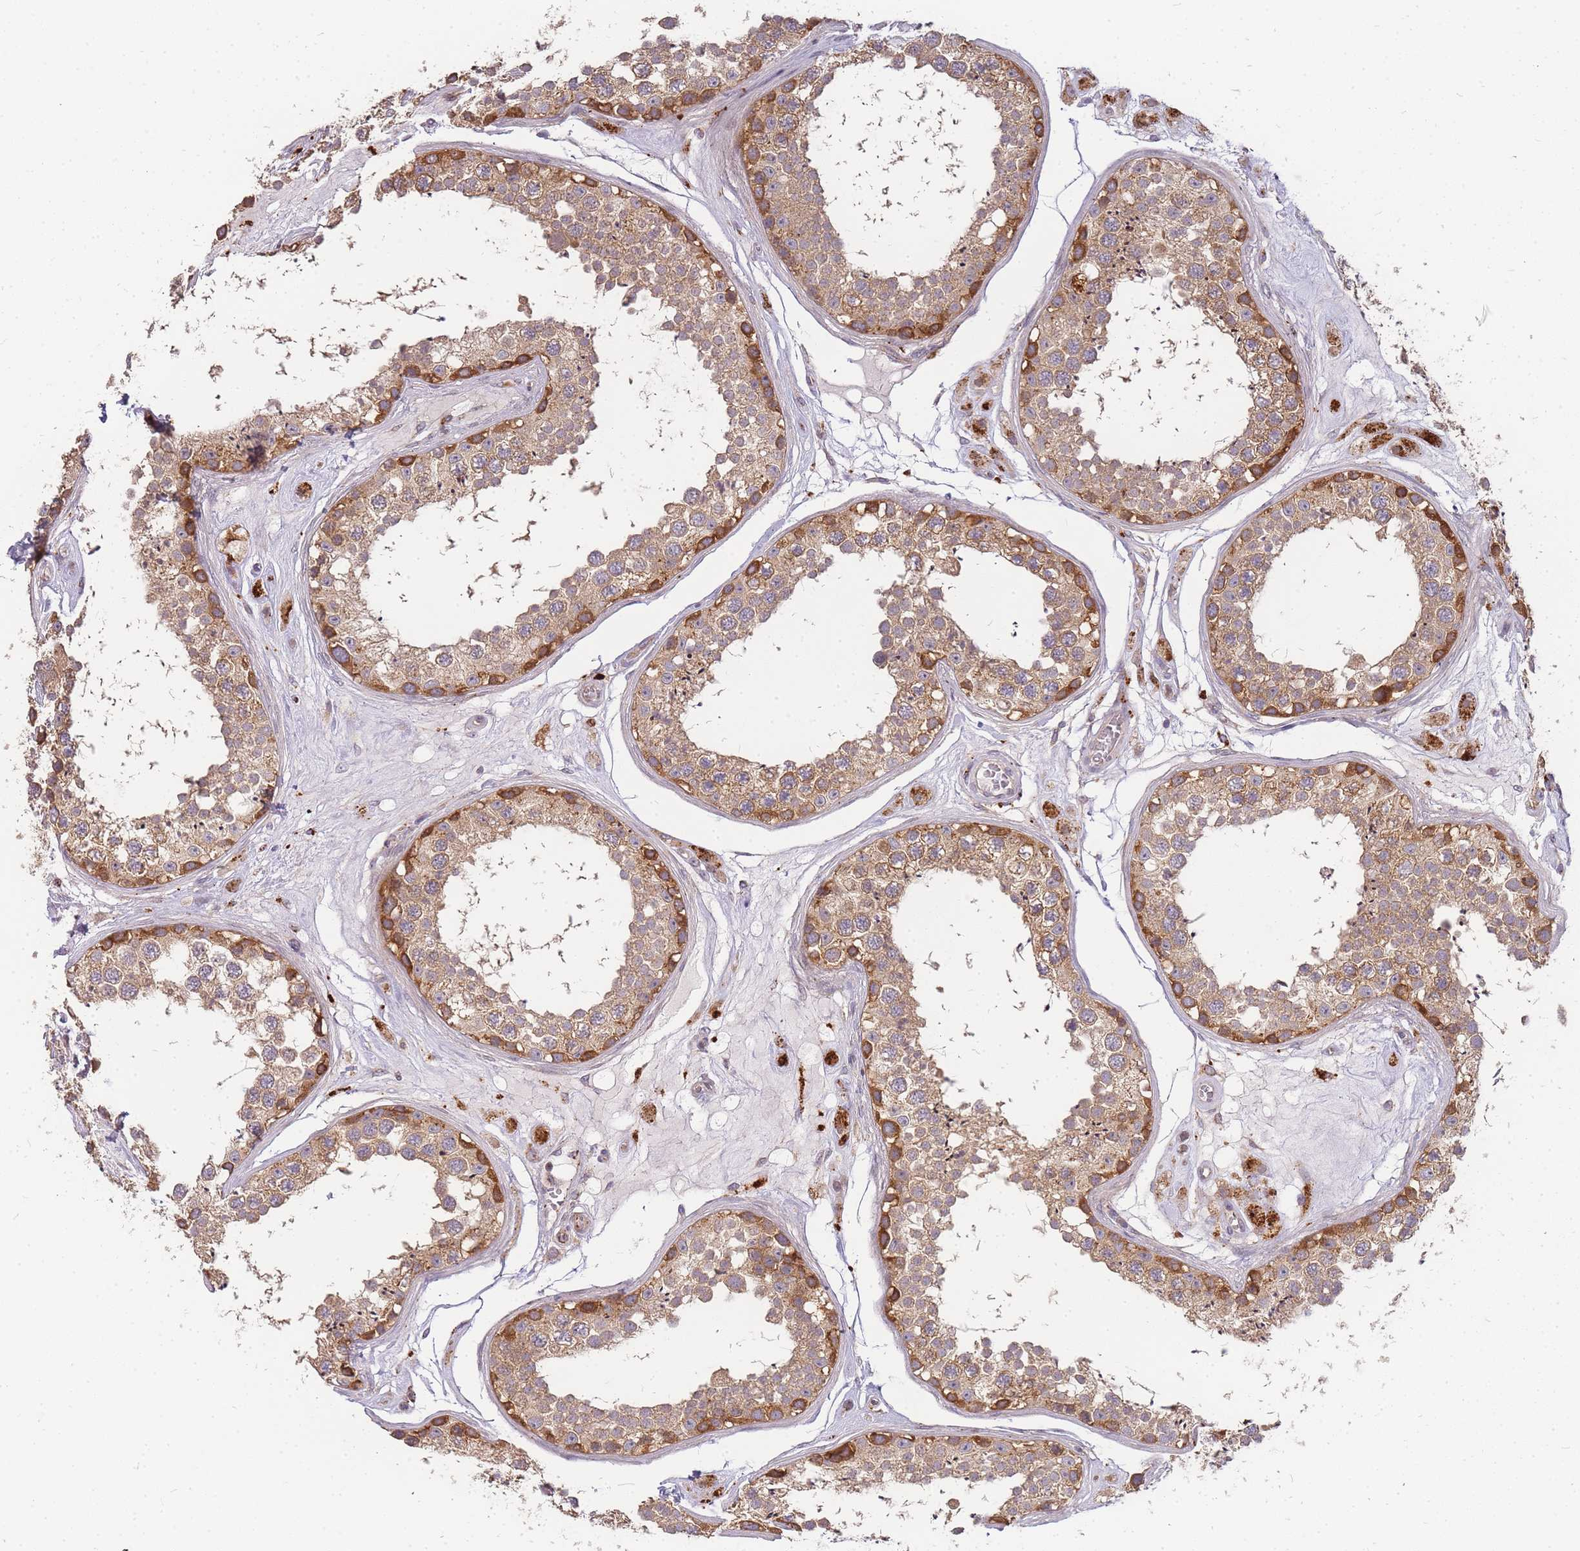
{"staining": {"intensity": "moderate", "quantity": ">75%", "location": "cytoplasmic/membranous"}, "tissue": "testis", "cell_type": "Cells in seminiferous ducts", "image_type": "normal", "snomed": [{"axis": "morphology", "description": "Normal tissue, NOS"}, {"axis": "topography", "description": "Testis"}], "caption": "Brown immunohistochemical staining in benign testis shows moderate cytoplasmic/membranous expression in approximately >75% of cells in seminiferous ducts.", "gene": "ATG5", "patient": {"sex": "male", "age": 25}}